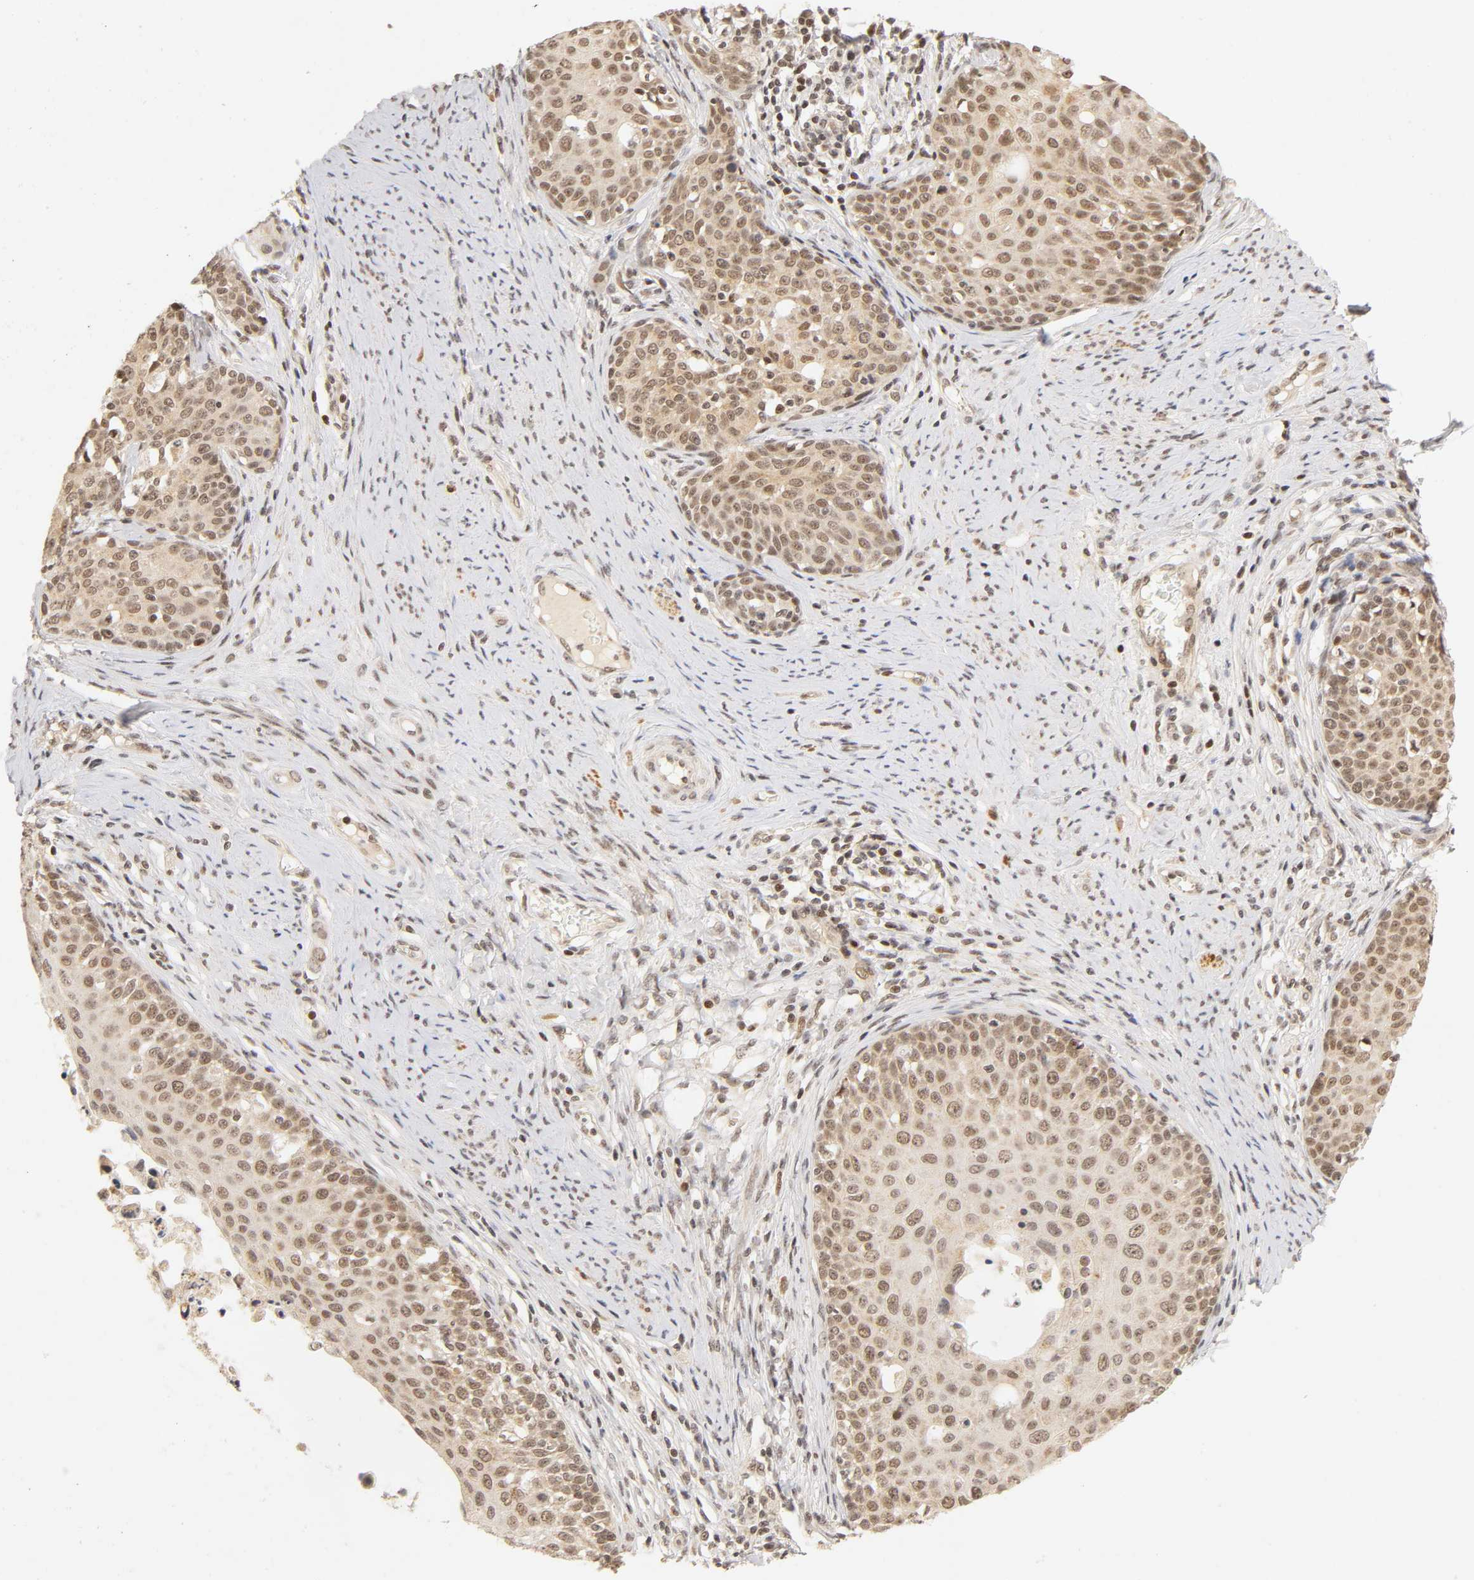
{"staining": {"intensity": "moderate", "quantity": ">75%", "location": "cytoplasmic/membranous,nuclear"}, "tissue": "cervical cancer", "cell_type": "Tumor cells", "image_type": "cancer", "snomed": [{"axis": "morphology", "description": "Squamous cell carcinoma, NOS"}, {"axis": "morphology", "description": "Adenocarcinoma, NOS"}, {"axis": "topography", "description": "Cervix"}], "caption": "This micrograph demonstrates IHC staining of human cervical cancer (squamous cell carcinoma), with medium moderate cytoplasmic/membranous and nuclear positivity in about >75% of tumor cells.", "gene": "TAF10", "patient": {"sex": "female", "age": 52}}